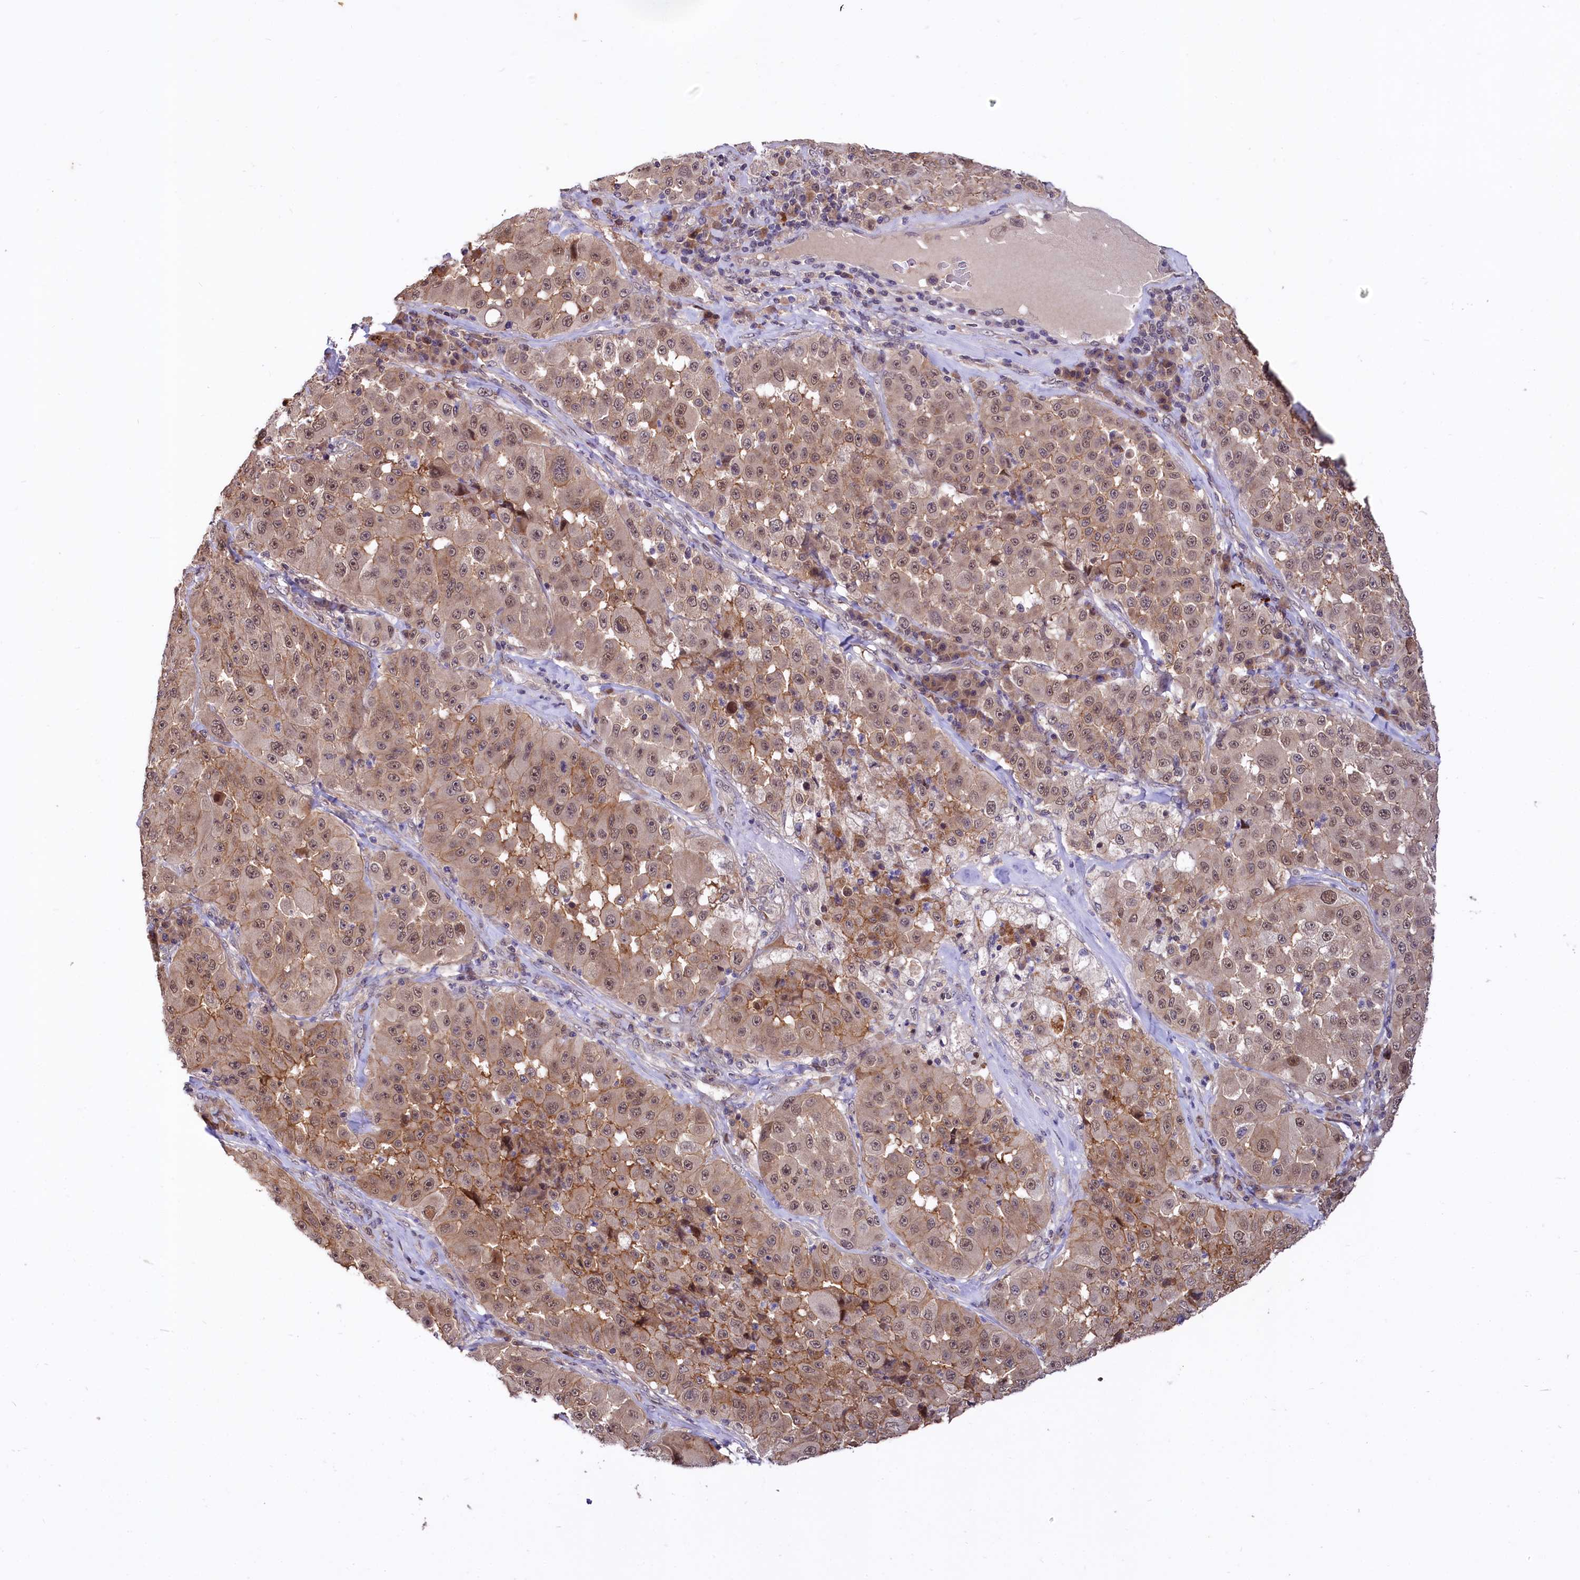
{"staining": {"intensity": "moderate", "quantity": ">75%", "location": "cytoplasmic/membranous,nuclear"}, "tissue": "melanoma", "cell_type": "Tumor cells", "image_type": "cancer", "snomed": [{"axis": "morphology", "description": "Malignant melanoma, Metastatic site"}, {"axis": "topography", "description": "Lymph node"}], "caption": "Malignant melanoma (metastatic site) stained with DAB immunohistochemistry (IHC) exhibits medium levels of moderate cytoplasmic/membranous and nuclear staining in about >75% of tumor cells.", "gene": "UBE3A", "patient": {"sex": "male", "age": 62}}